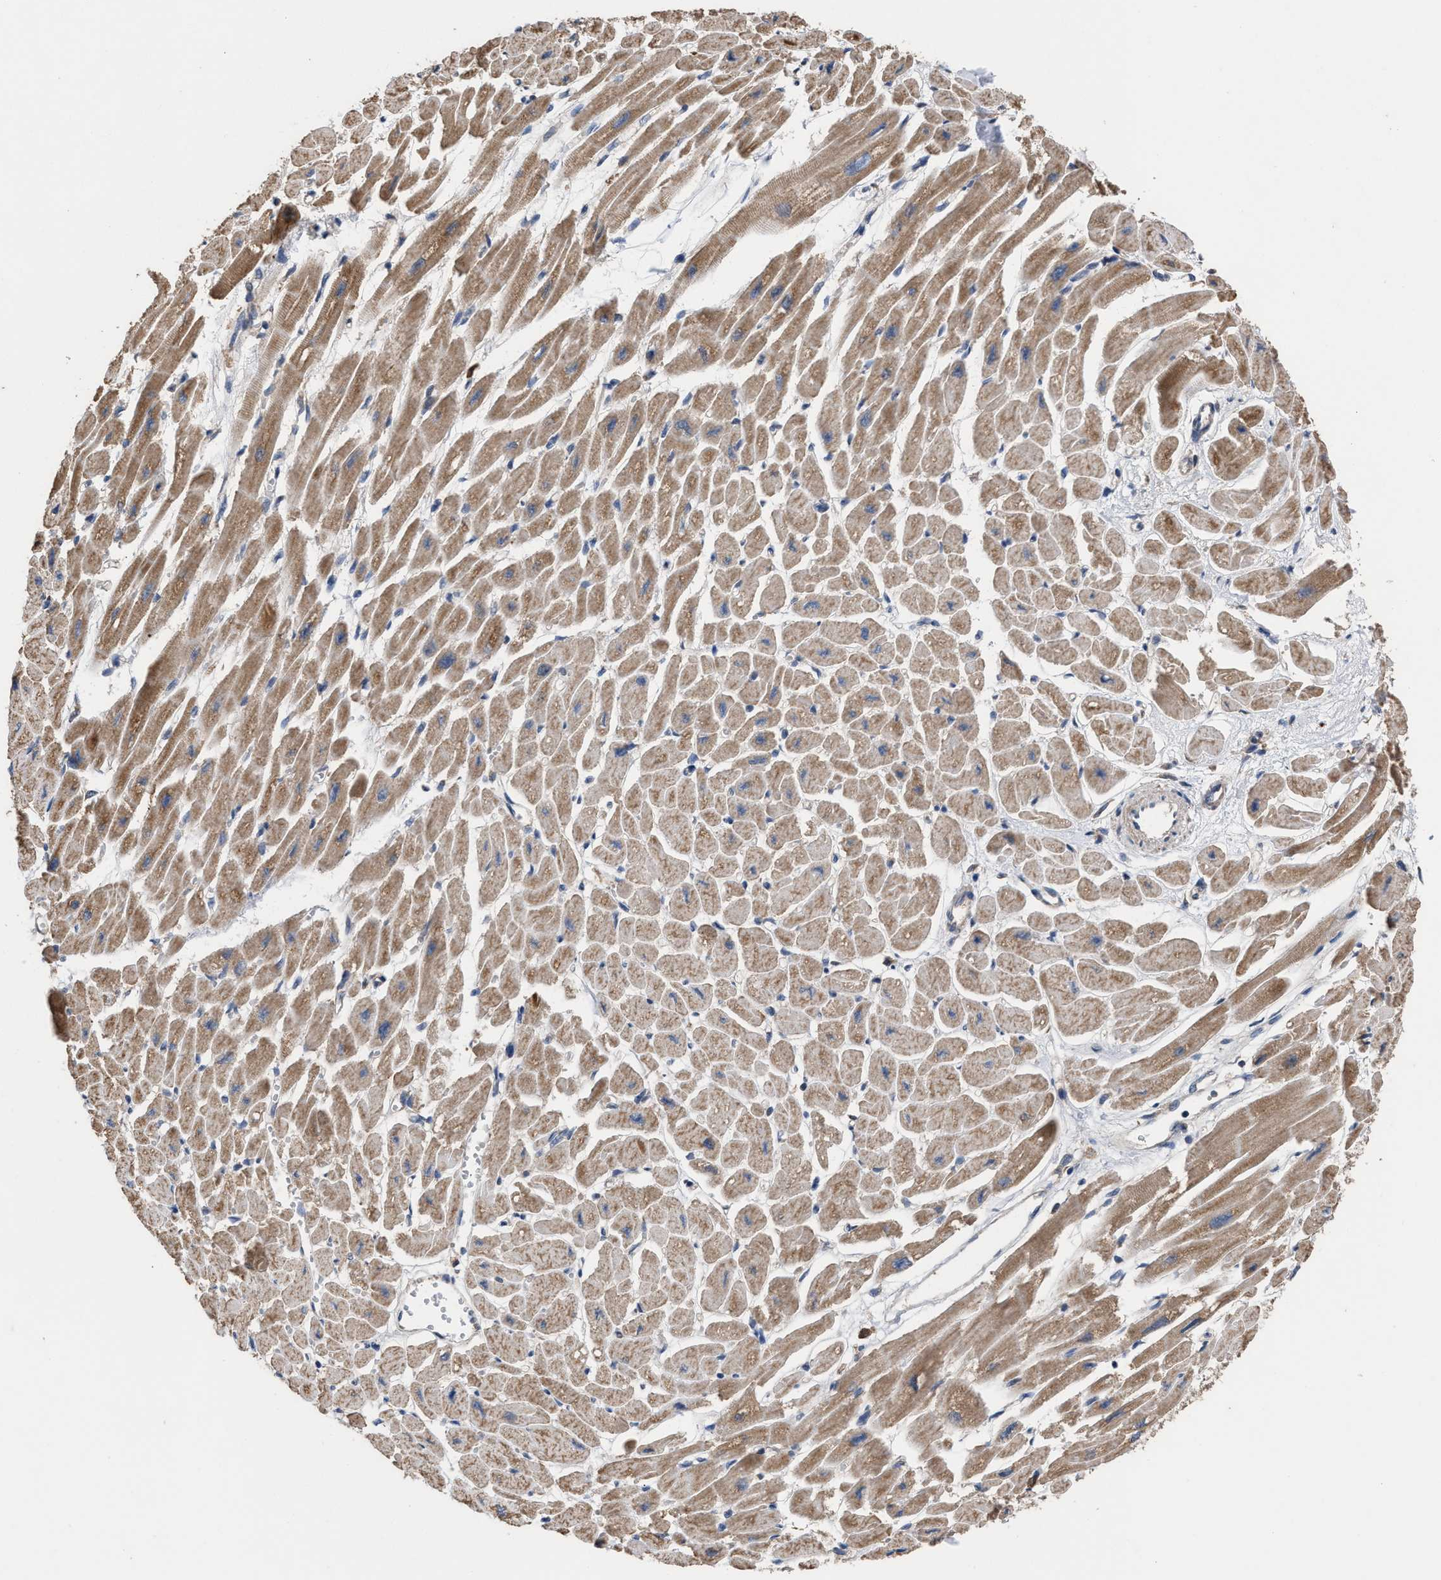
{"staining": {"intensity": "moderate", "quantity": ">75%", "location": "cytoplasmic/membranous"}, "tissue": "heart muscle", "cell_type": "Cardiomyocytes", "image_type": "normal", "snomed": [{"axis": "morphology", "description": "Normal tissue, NOS"}, {"axis": "topography", "description": "Heart"}], "caption": "Protein staining of benign heart muscle shows moderate cytoplasmic/membranous positivity in about >75% of cardiomyocytes. Ihc stains the protein in brown and the nuclei are stained blue.", "gene": "C9orf78", "patient": {"sex": "female", "age": 54}}